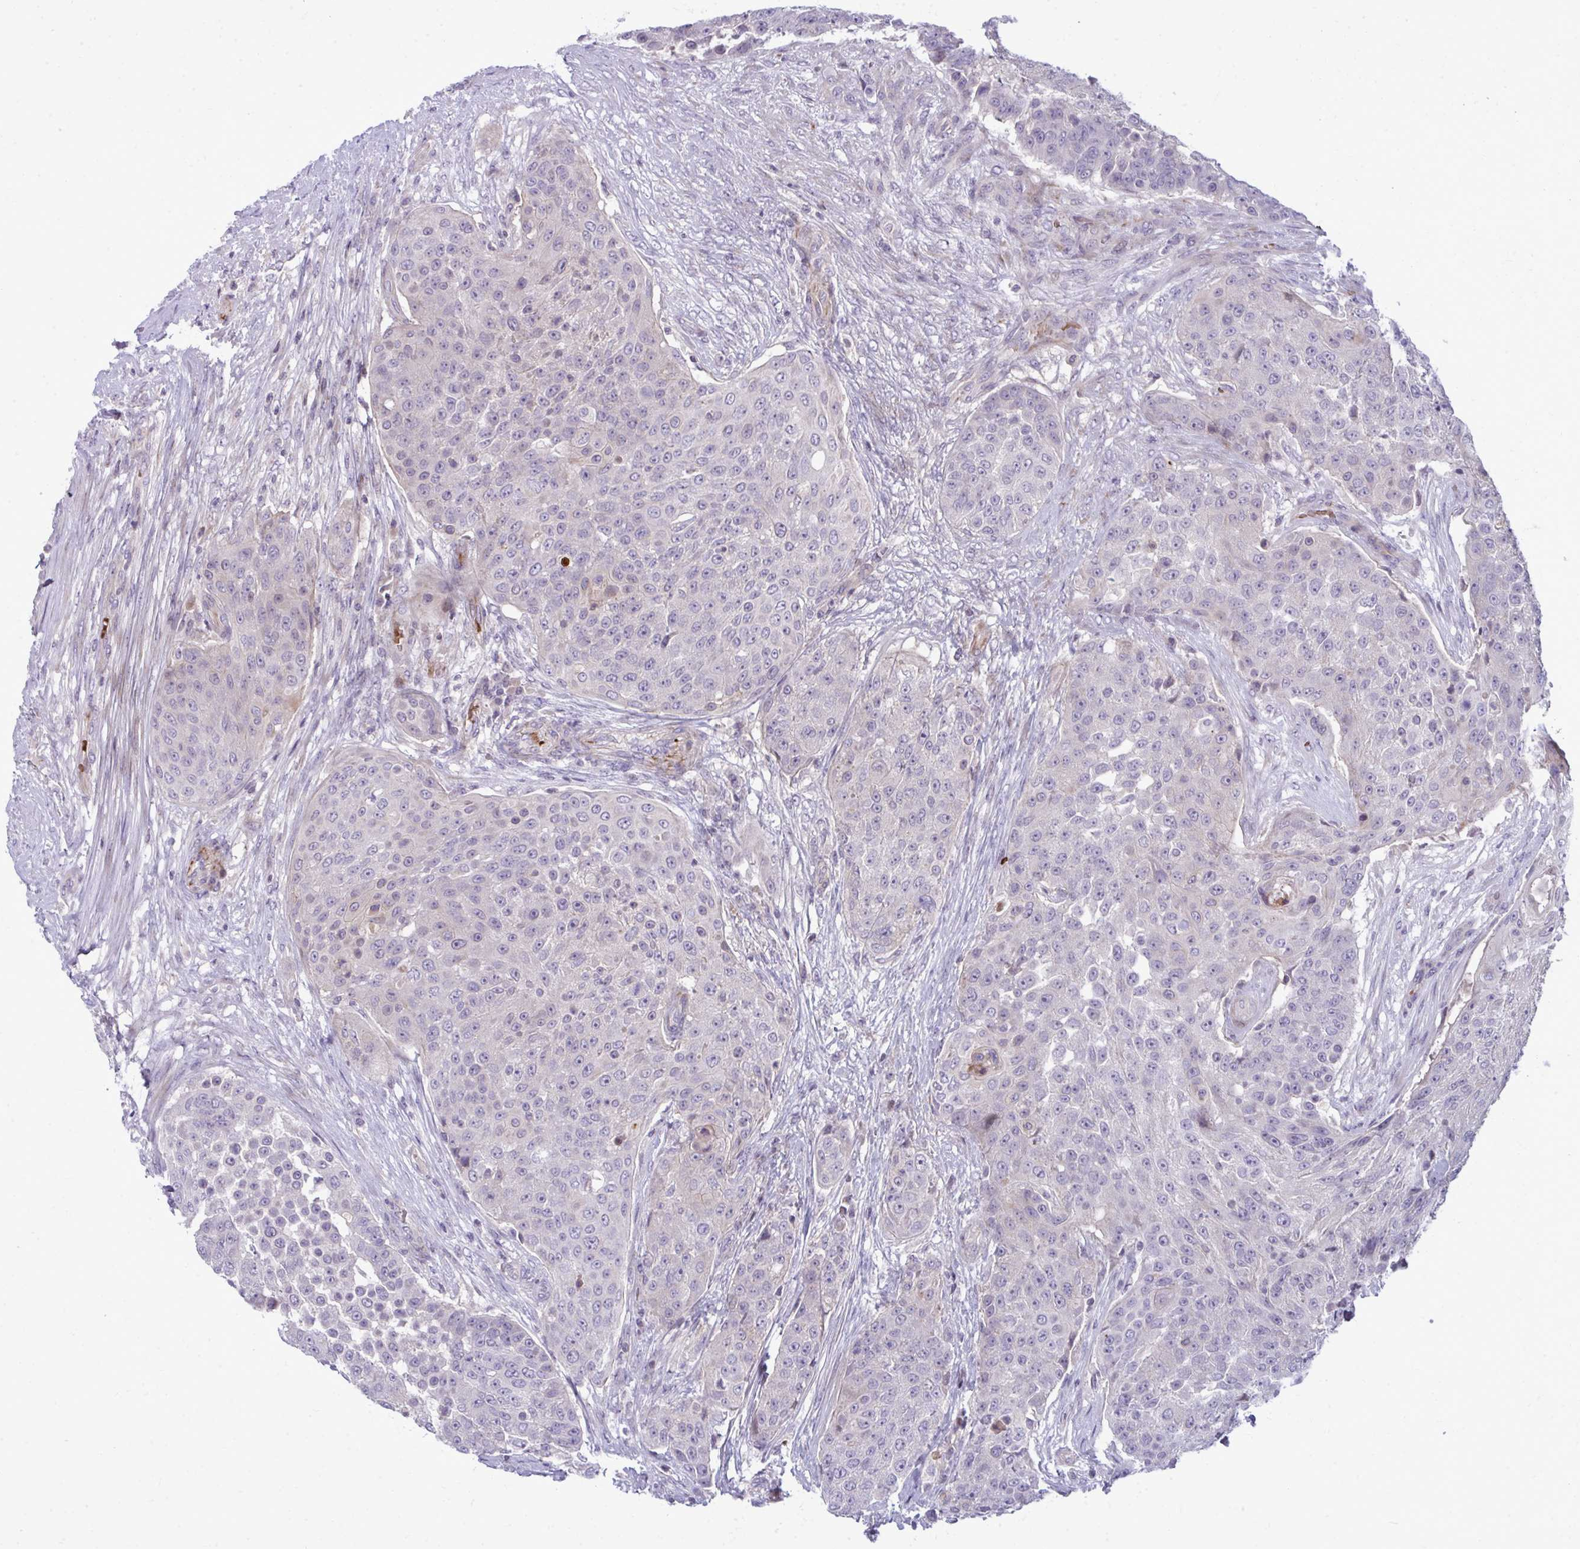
{"staining": {"intensity": "negative", "quantity": "none", "location": "none"}, "tissue": "urothelial cancer", "cell_type": "Tumor cells", "image_type": "cancer", "snomed": [{"axis": "morphology", "description": "Urothelial carcinoma, High grade"}, {"axis": "topography", "description": "Urinary bladder"}], "caption": "Human urothelial cancer stained for a protein using IHC reveals no expression in tumor cells.", "gene": "SLC14A1", "patient": {"sex": "female", "age": 63}}